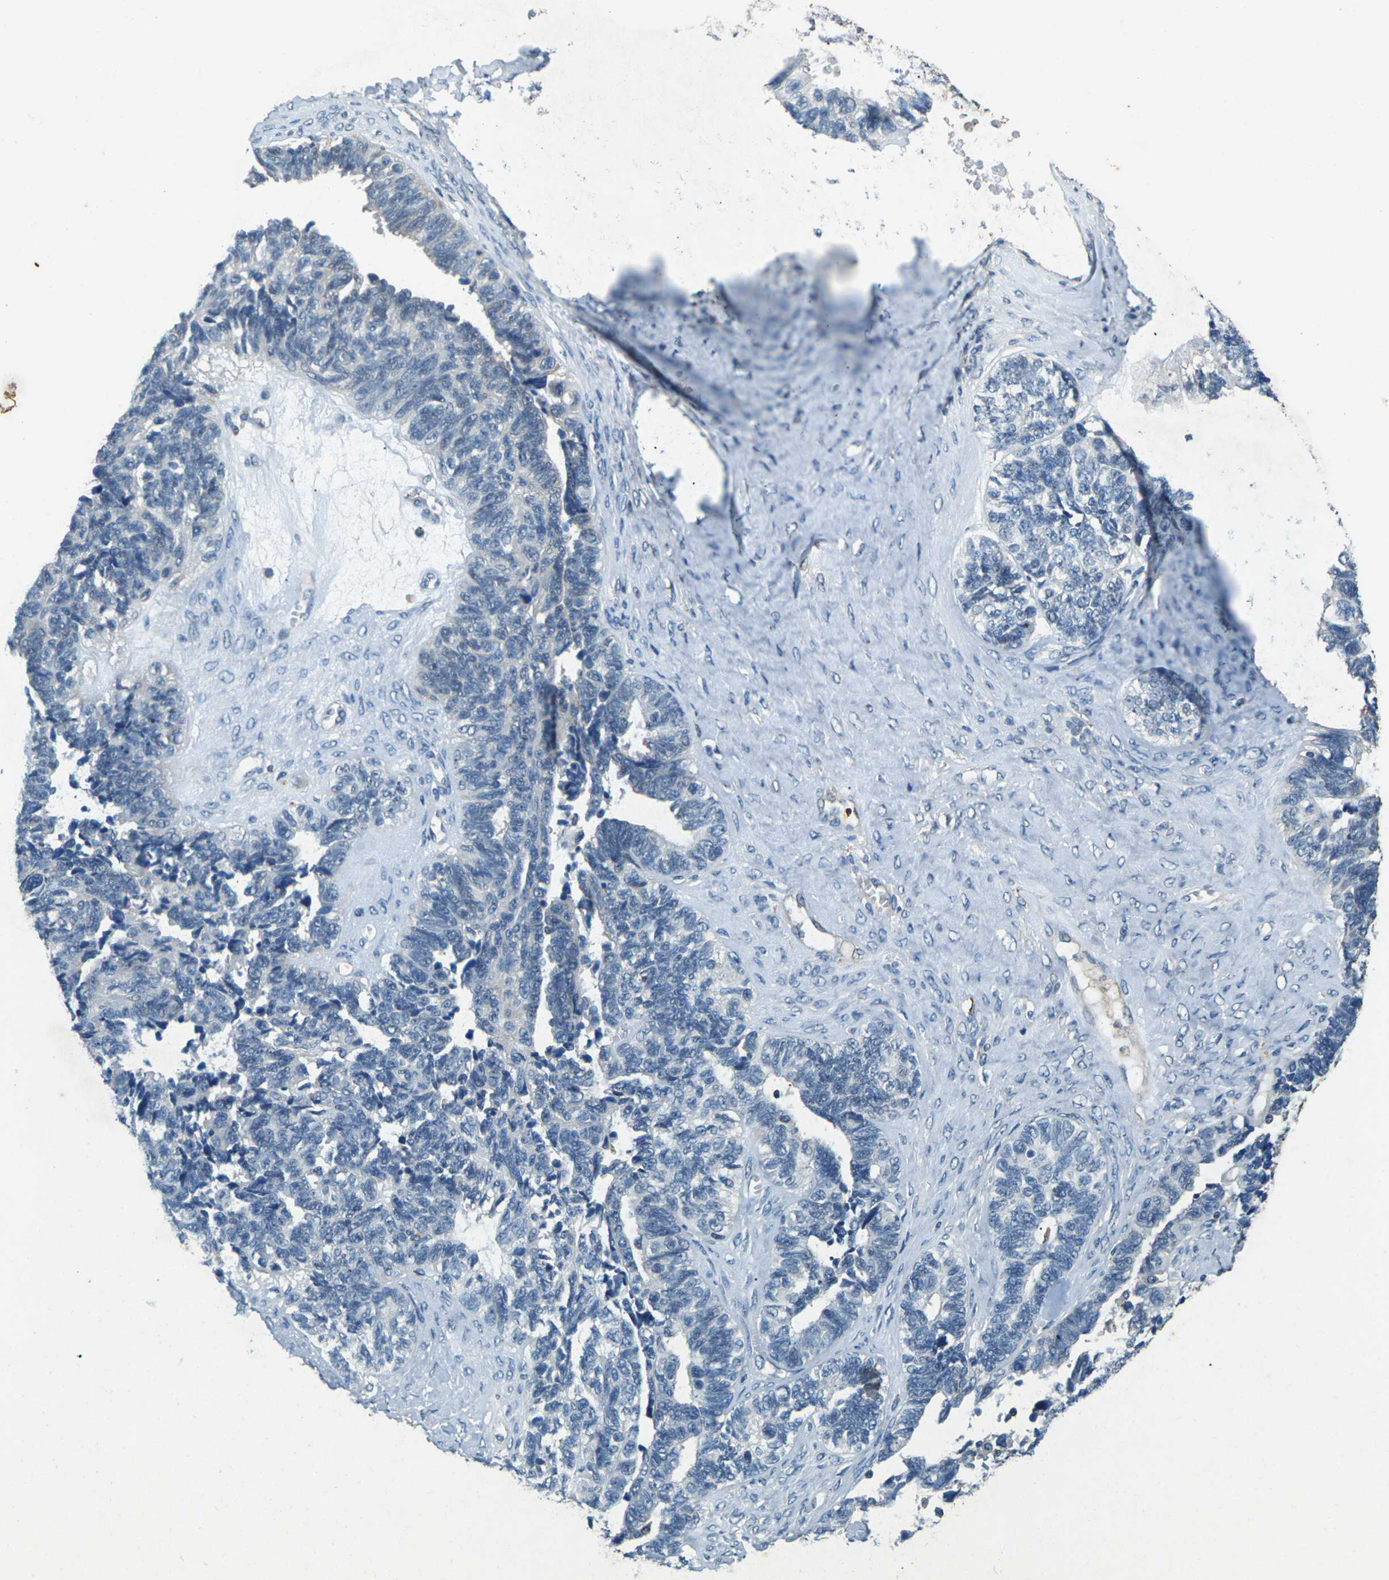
{"staining": {"intensity": "negative", "quantity": "none", "location": "none"}, "tissue": "ovarian cancer", "cell_type": "Tumor cells", "image_type": "cancer", "snomed": [{"axis": "morphology", "description": "Cystadenocarcinoma, serous, NOS"}, {"axis": "topography", "description": "Ovary"}], "caption": "Protein analysis of serous cystadenocarcinoma (ovarian) exhibits no significant staining in tumor cells. (DAB (3,3'-diaminobenzidine) immunohistochemistry (IHC) with hematoxylin counter stain).", "gene": "SIGLEC14", "patient": {"sex": "female", "age": 79}}